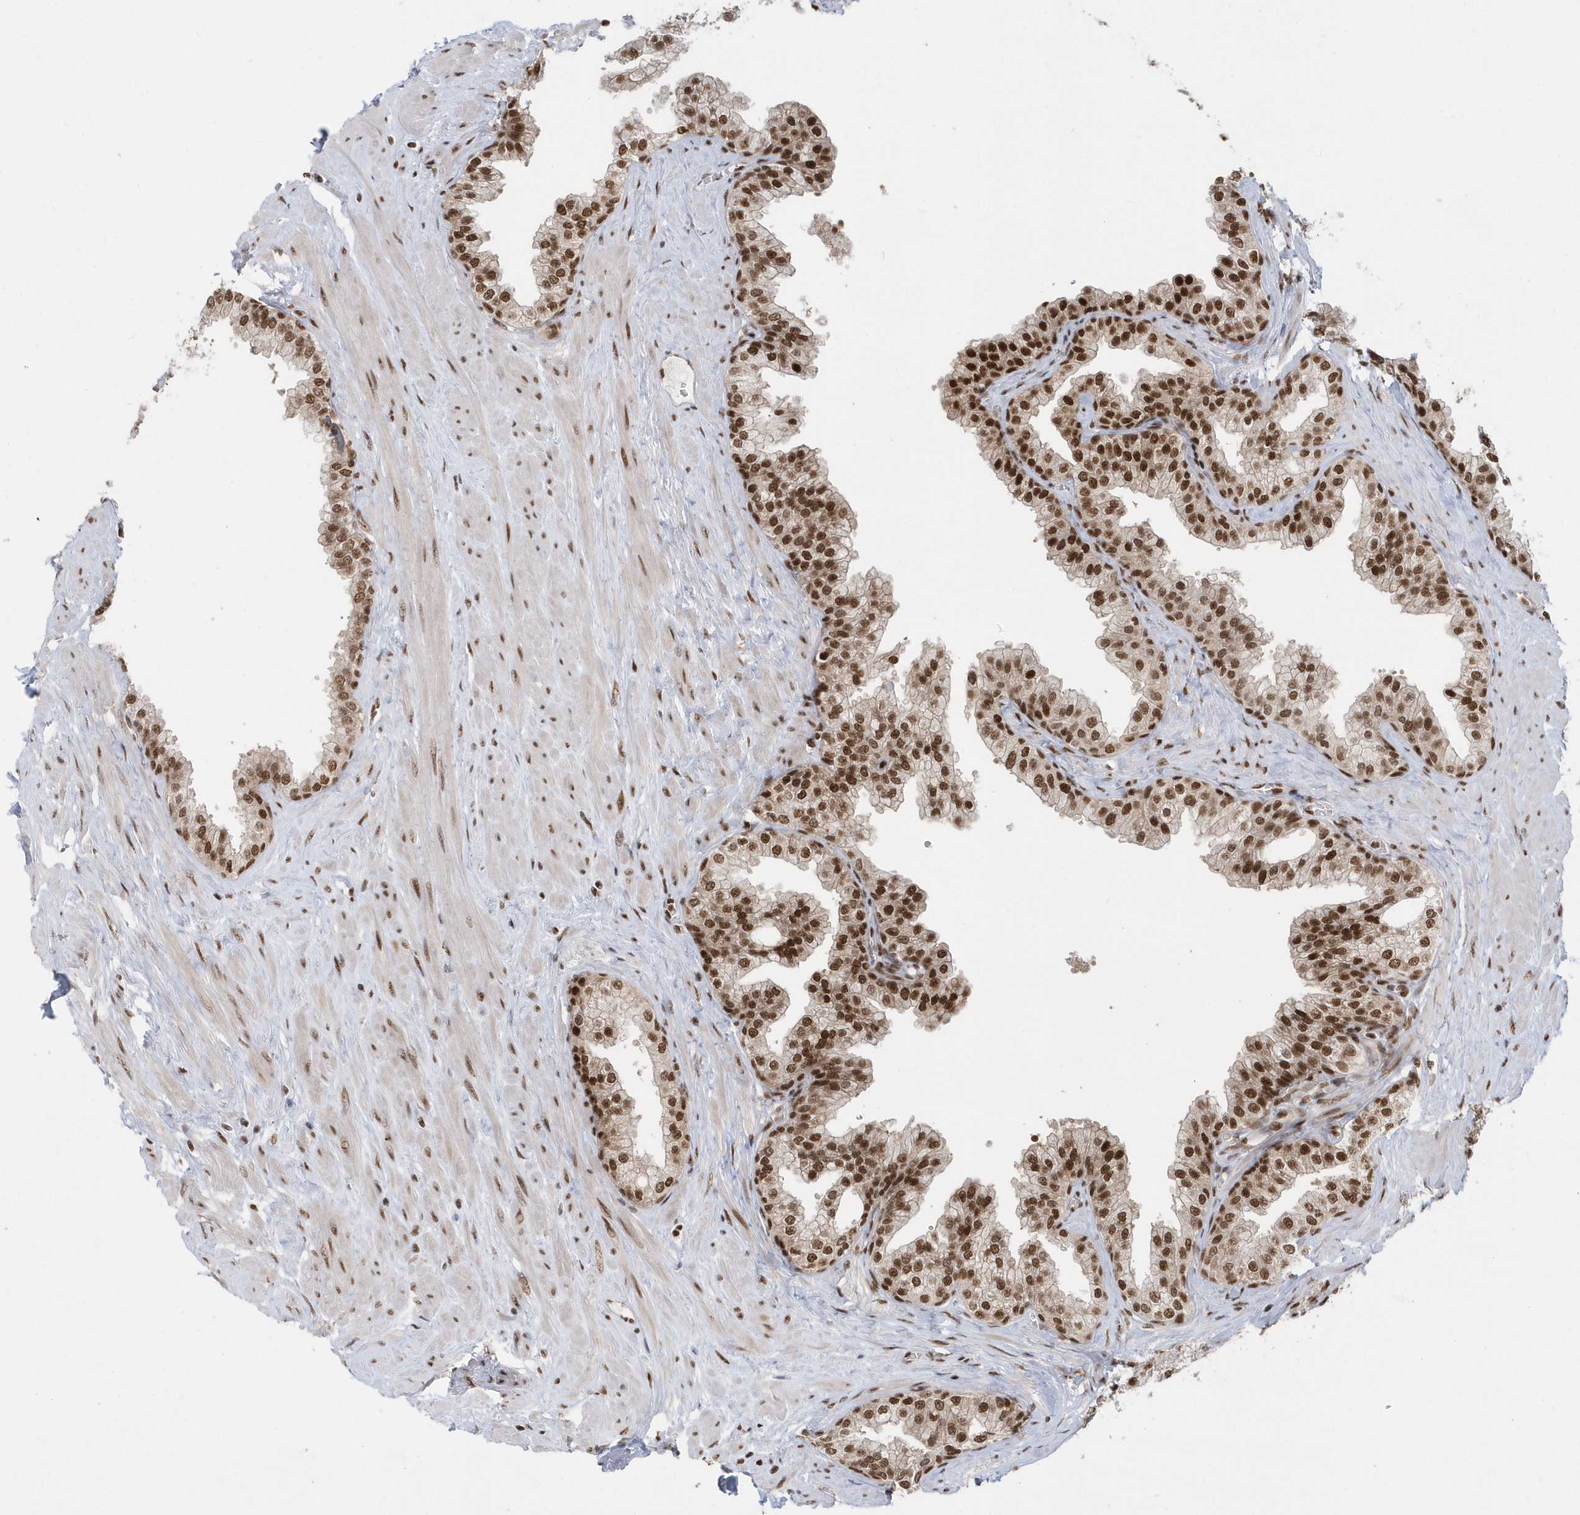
{"staining": {"intensity": "strong", "quantity": ">75%", "location": "nuclear"}, "tissue": "prostate", "cell_type": "Glandular cells", "image_type": "normal", "snomed": [{"axis": "morphology", "description": "Normal tissue, NOS"}, {"axis": "morphology", "description": "Urothelial carcinoma, Low grade"}, {"axis": "topography", "description": "Urinary bladder"}, {"axis": "topography", "description": "Prostate"}], "caption": "Immunohistochemical staining of unremarkable human prostate demonstrates >75% levels of strong nuclear protein staining in about >75% of glandular cells. Nuclei are stained in blue.", "gene": "SEPHS1", "patient": {"sex": "male", "age": 60}}